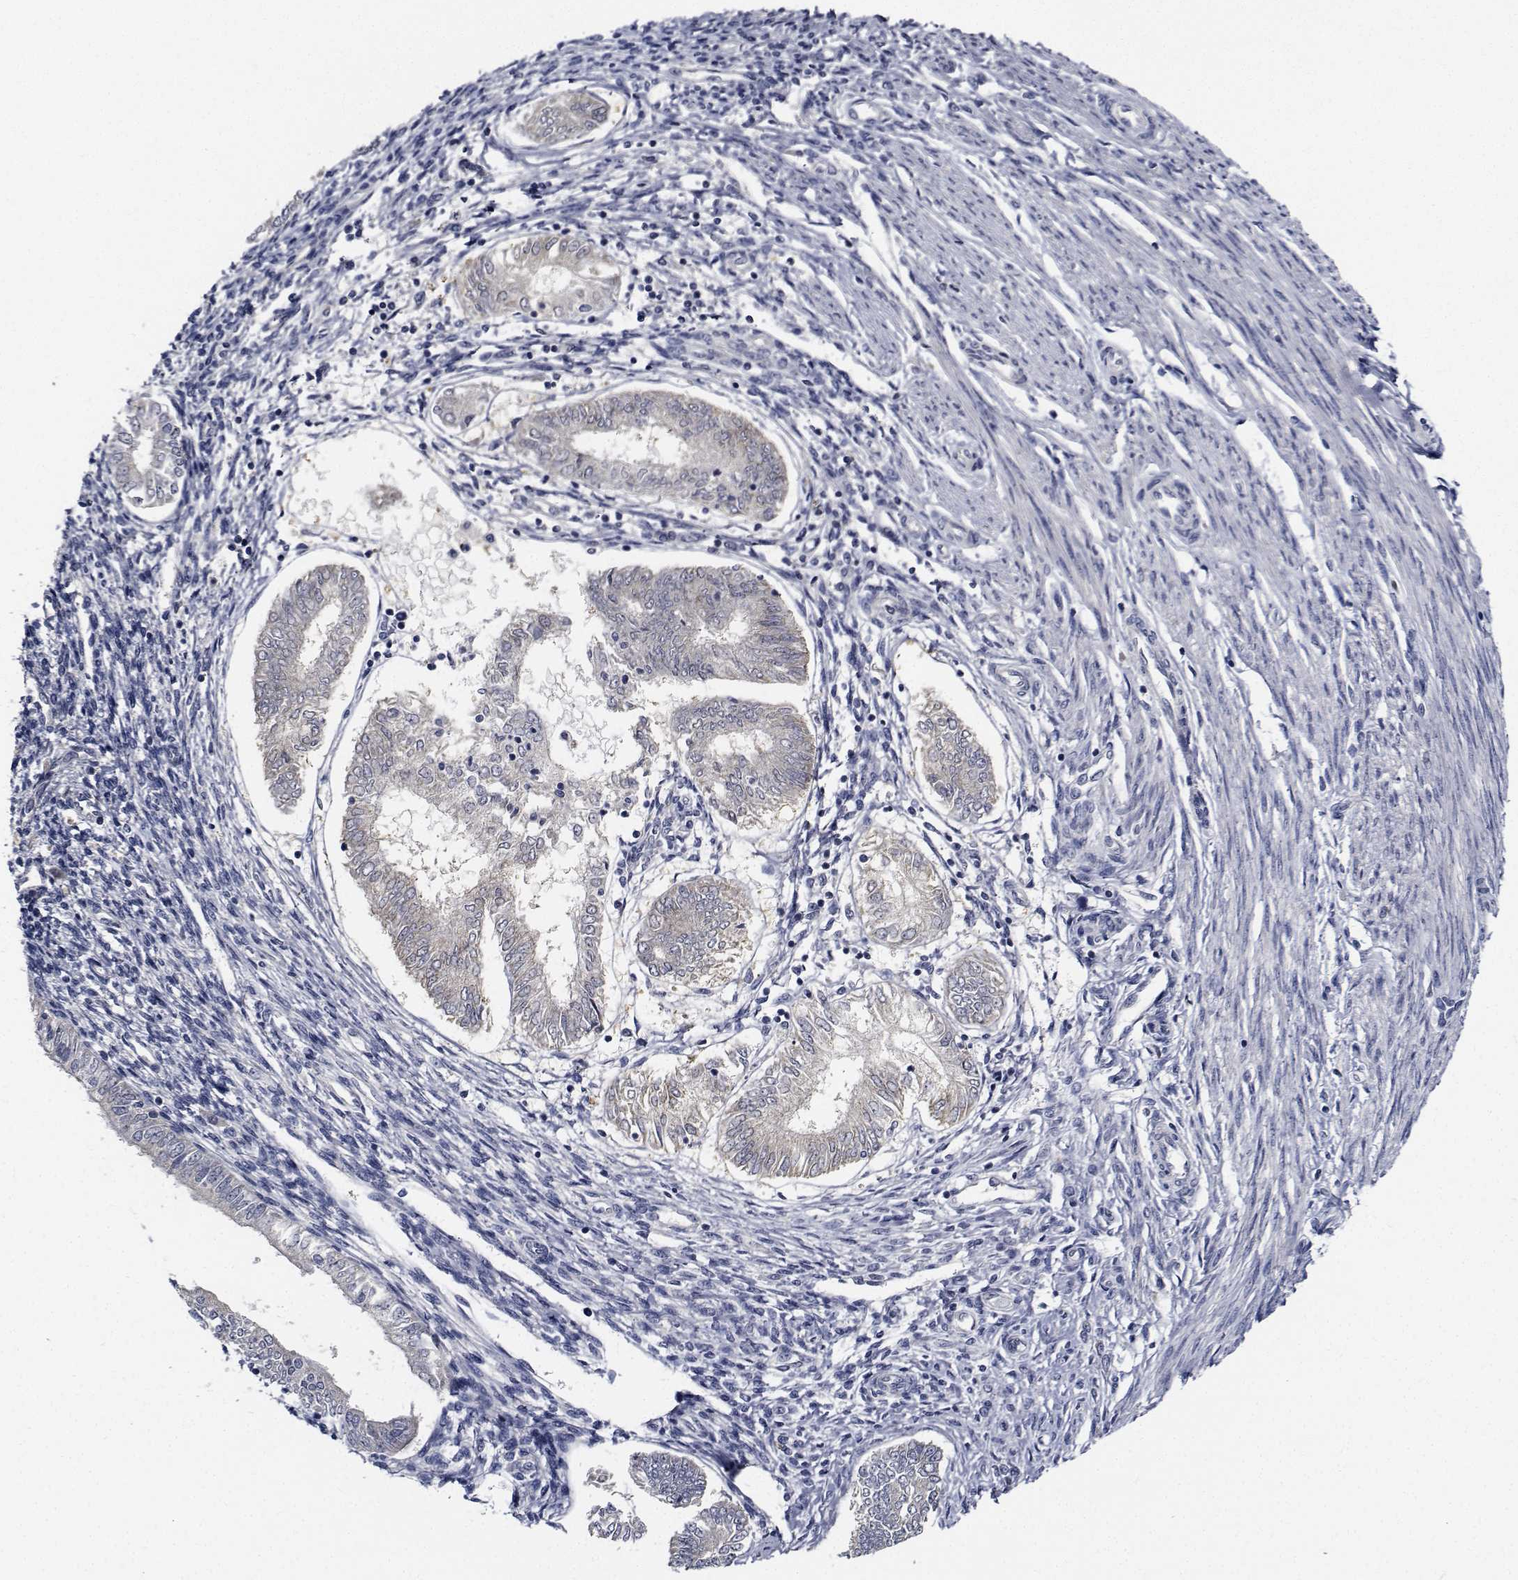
{"staining": {"intensity": "negative", "quantity": "none", "location": "none"}, "tissue": "endometrial cancer", "cell_type": "Tumor cells", "image_type": "cancer", "snomed": [{"axis": "morphology", "description": "Adenocarcinoma, NOS"}, {"axis": "topography", "description": "Endometrium"}], "caption": "This is an immunohistochemistry photomicrograph of human endometrial cancer (adenocarcinoma). There is no positivity in tumor cells.", "gene": "NVL", "patient": {"sex": "female", "age": 68}}